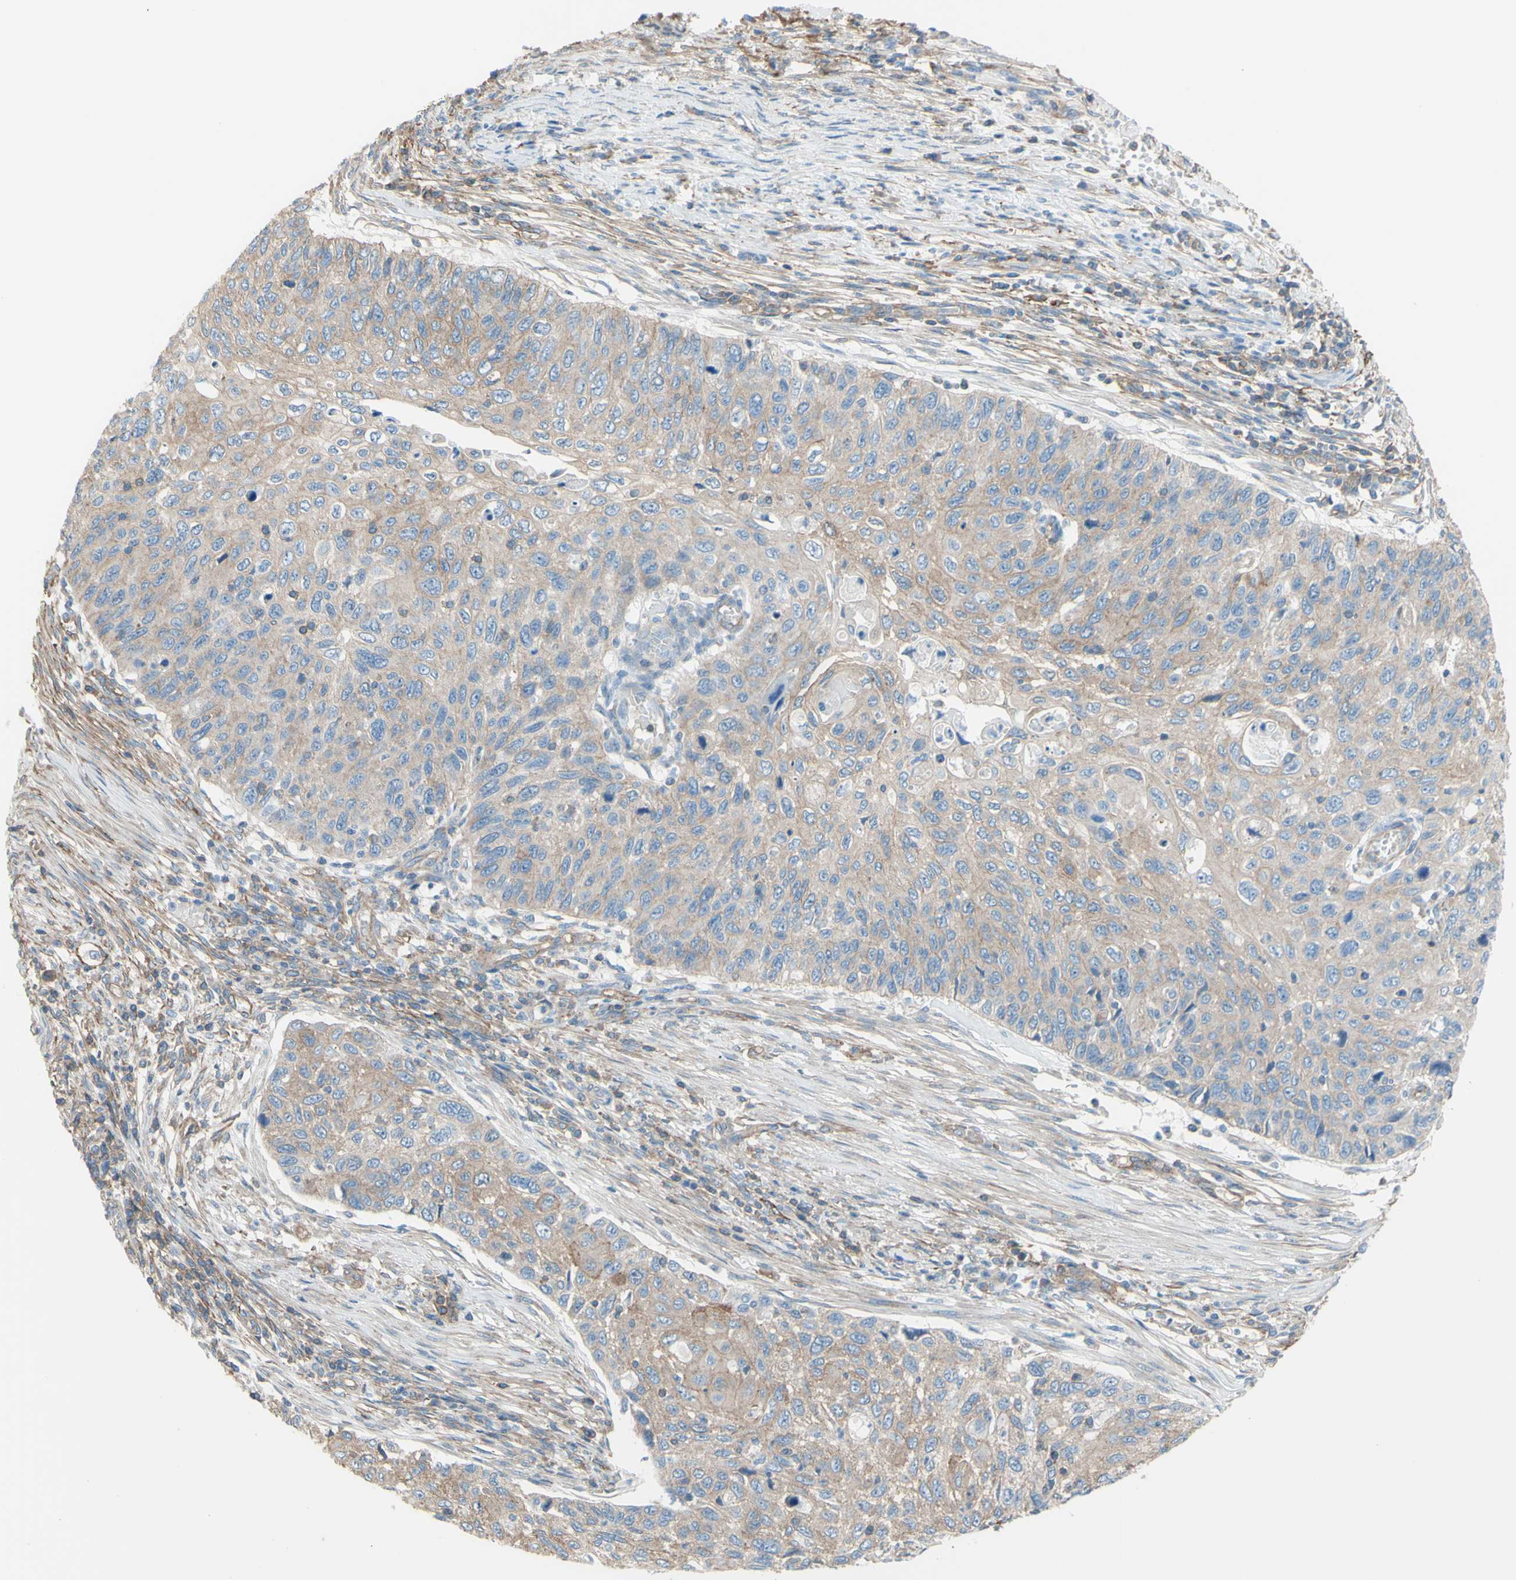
{"staining": {"intensity": "weak", "quantity": ">75%", "location": "cytoplasmic/membranous"}, "tissue": "cervical cancer", "cell_type": "Tumor cells", "image_type": "cancer", "snomed": [{"axis": "morphology", "description": "Squamous cell carcinoma, NOS"}, {"axis": "topography", "description": "Cervix"}], "caption": "This histopathology image displays IHC staining of cervical cancer, with low weak cytoplasmic/membranous staining in about >75% of tumor cells.", "gene": "ADD1", "patient": {"sex": "female", "age": 70}}